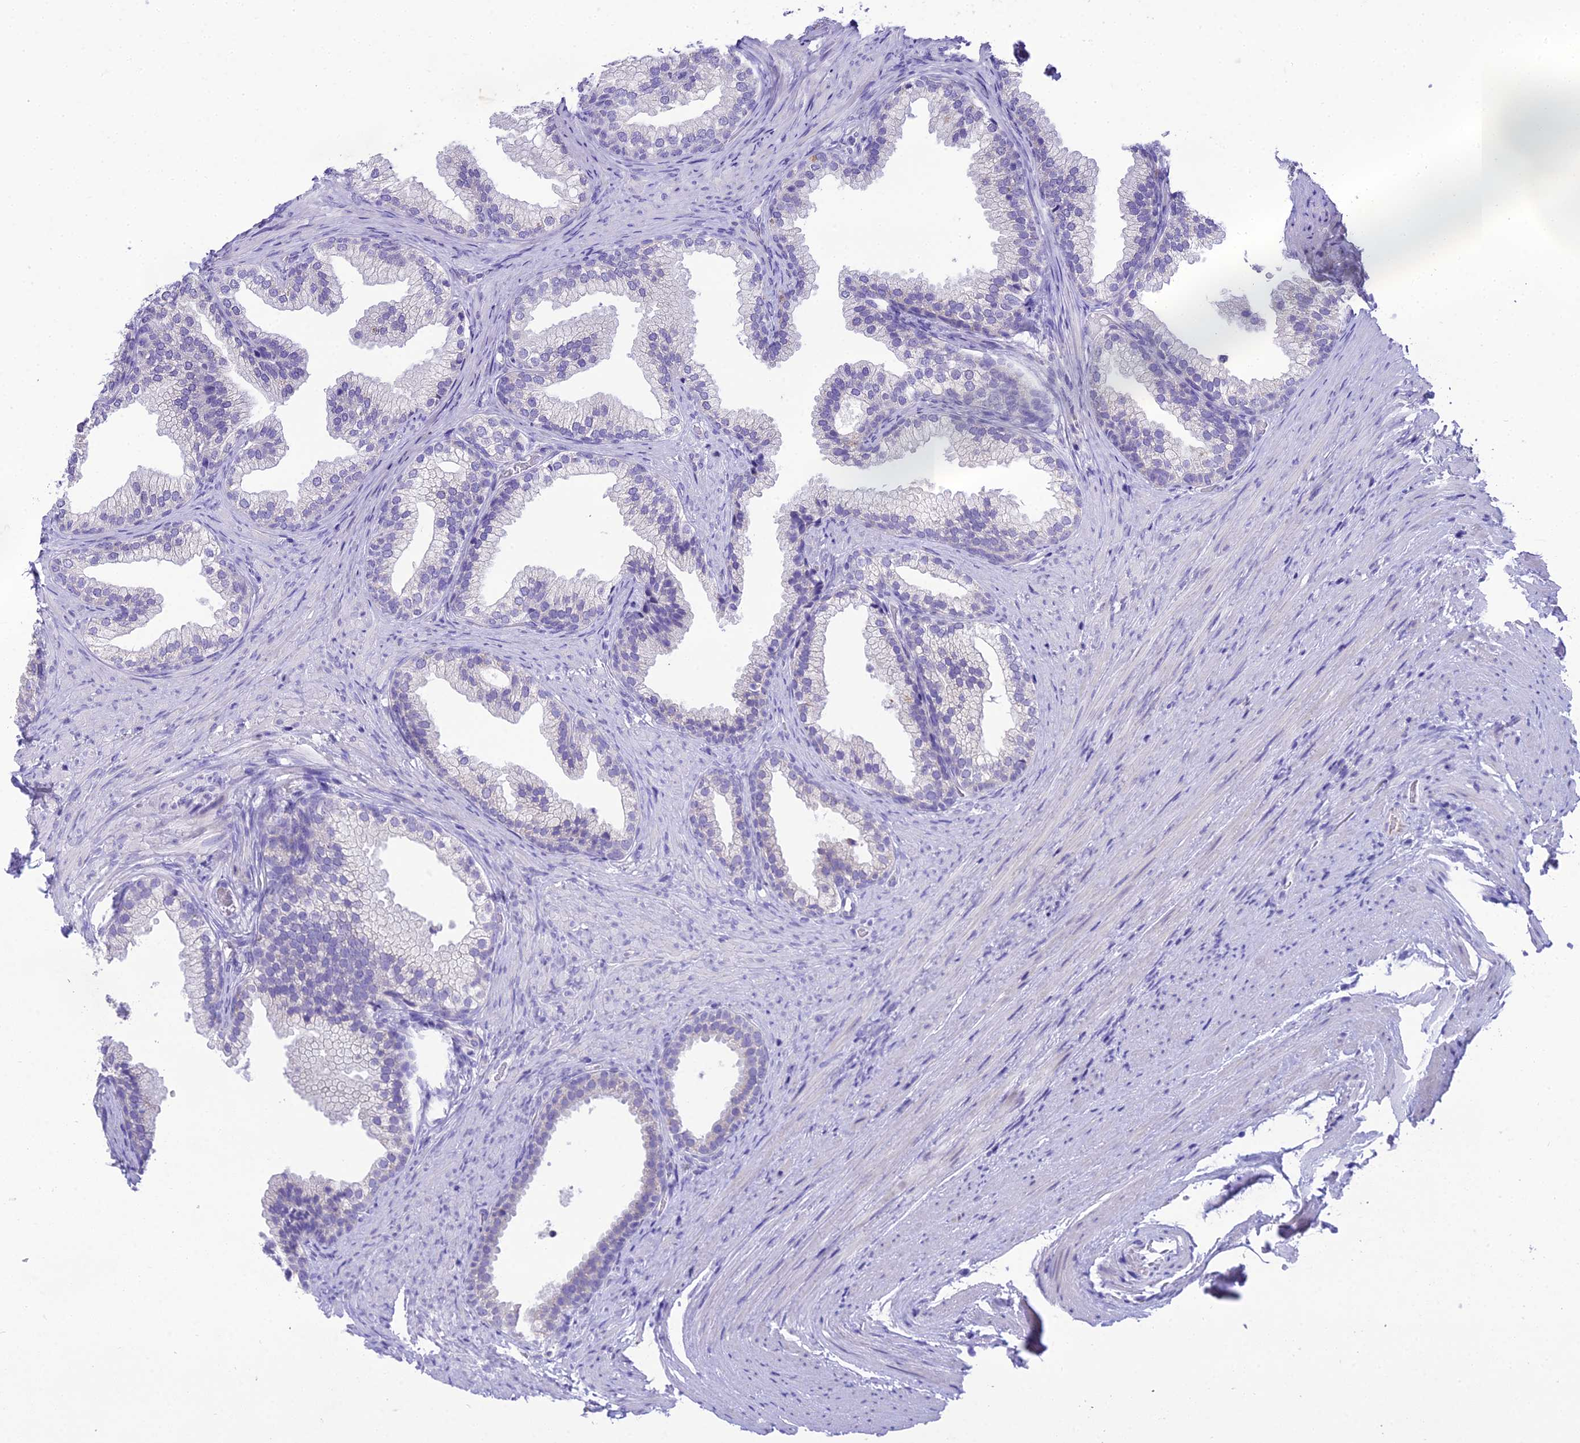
{"staining": {"intensity": "negative", "quantity": "none", "location": "none"}, "tissue": "prostate", "cell_type": "Glandular cells", "image_type": "normal", "snomed": [{"axis": "morphology", "description": "Normal tissue, NOS"}, {"axis": "topography", "description": "Prostate"}], "caption": "Glandular cells are negative for protein expression in normal human prostate. (Stains: DAB (3,3'-diaminobenzidine) IHC with hematoxylin counter stain, Microscopy: brightfield microscopy at high magnification).", "gene": "MIIP", "patient": {"sex": "male", "age": 76}}